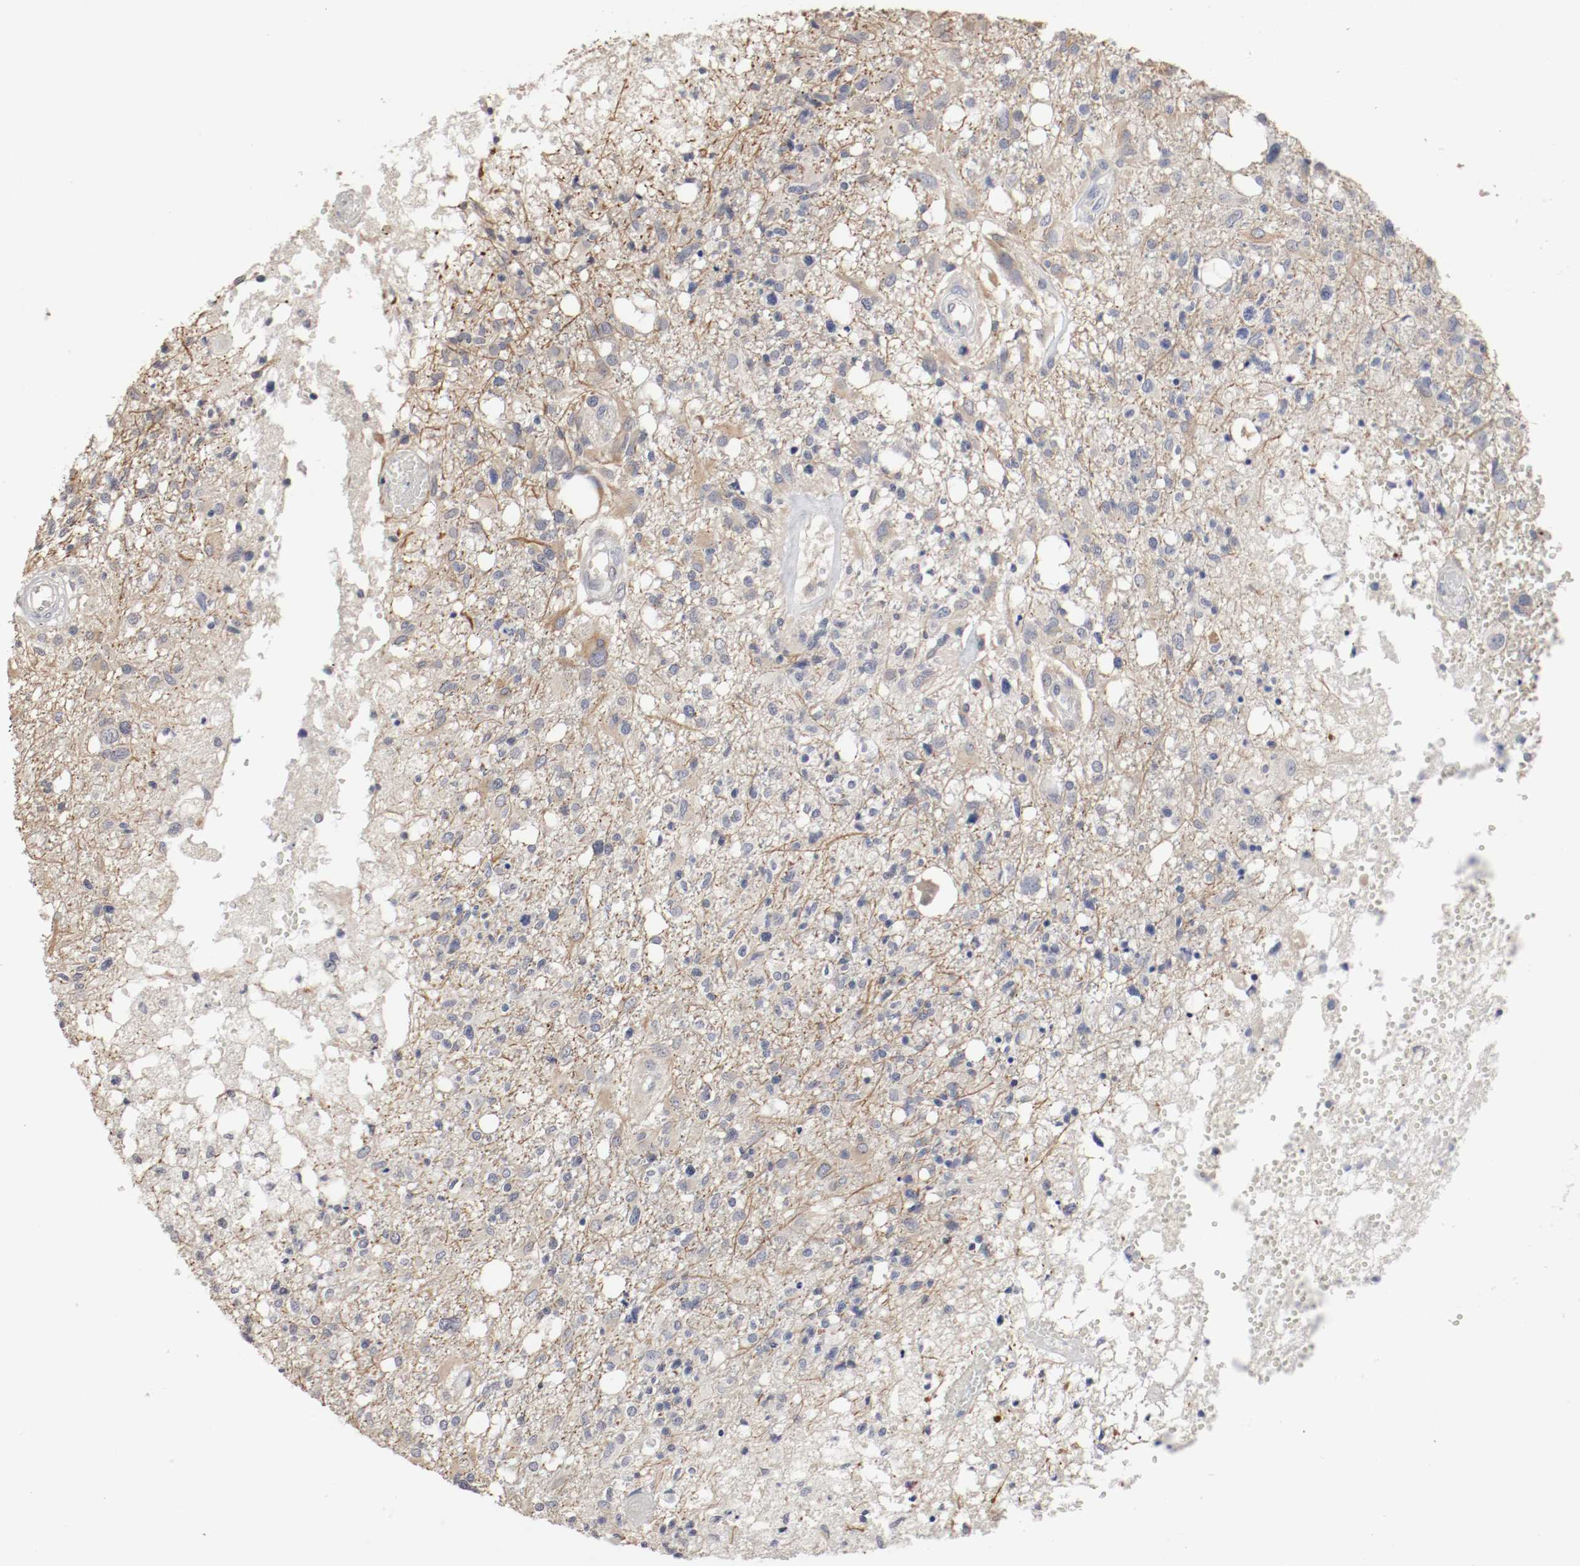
{"staining": {"intensity": "moderate", "quantity": "<25%", "location": "cytoplasmic/membranous"}, "tissue": "glioma", "cell_type": "Tumor cells", "image_type": "cancer", "snomed": [{"axis": "morphology", "description": "Glioma, malignant, High grade"}, {"axis": "topography", "description": "Cerebral cortex"}], "caption": "The image shows immunohistochemical staining of high-grade glioma (malignant). There is moderate cytoplasmic/membranous expression is appreciated in about <25% of tumor cells. (DAB (3,3'-diaminobenzidine) = brown stain, brightfield microscopy at high magnification).", "gene": "CEBPE", "patient": {"sex": "male", "age": 76}}